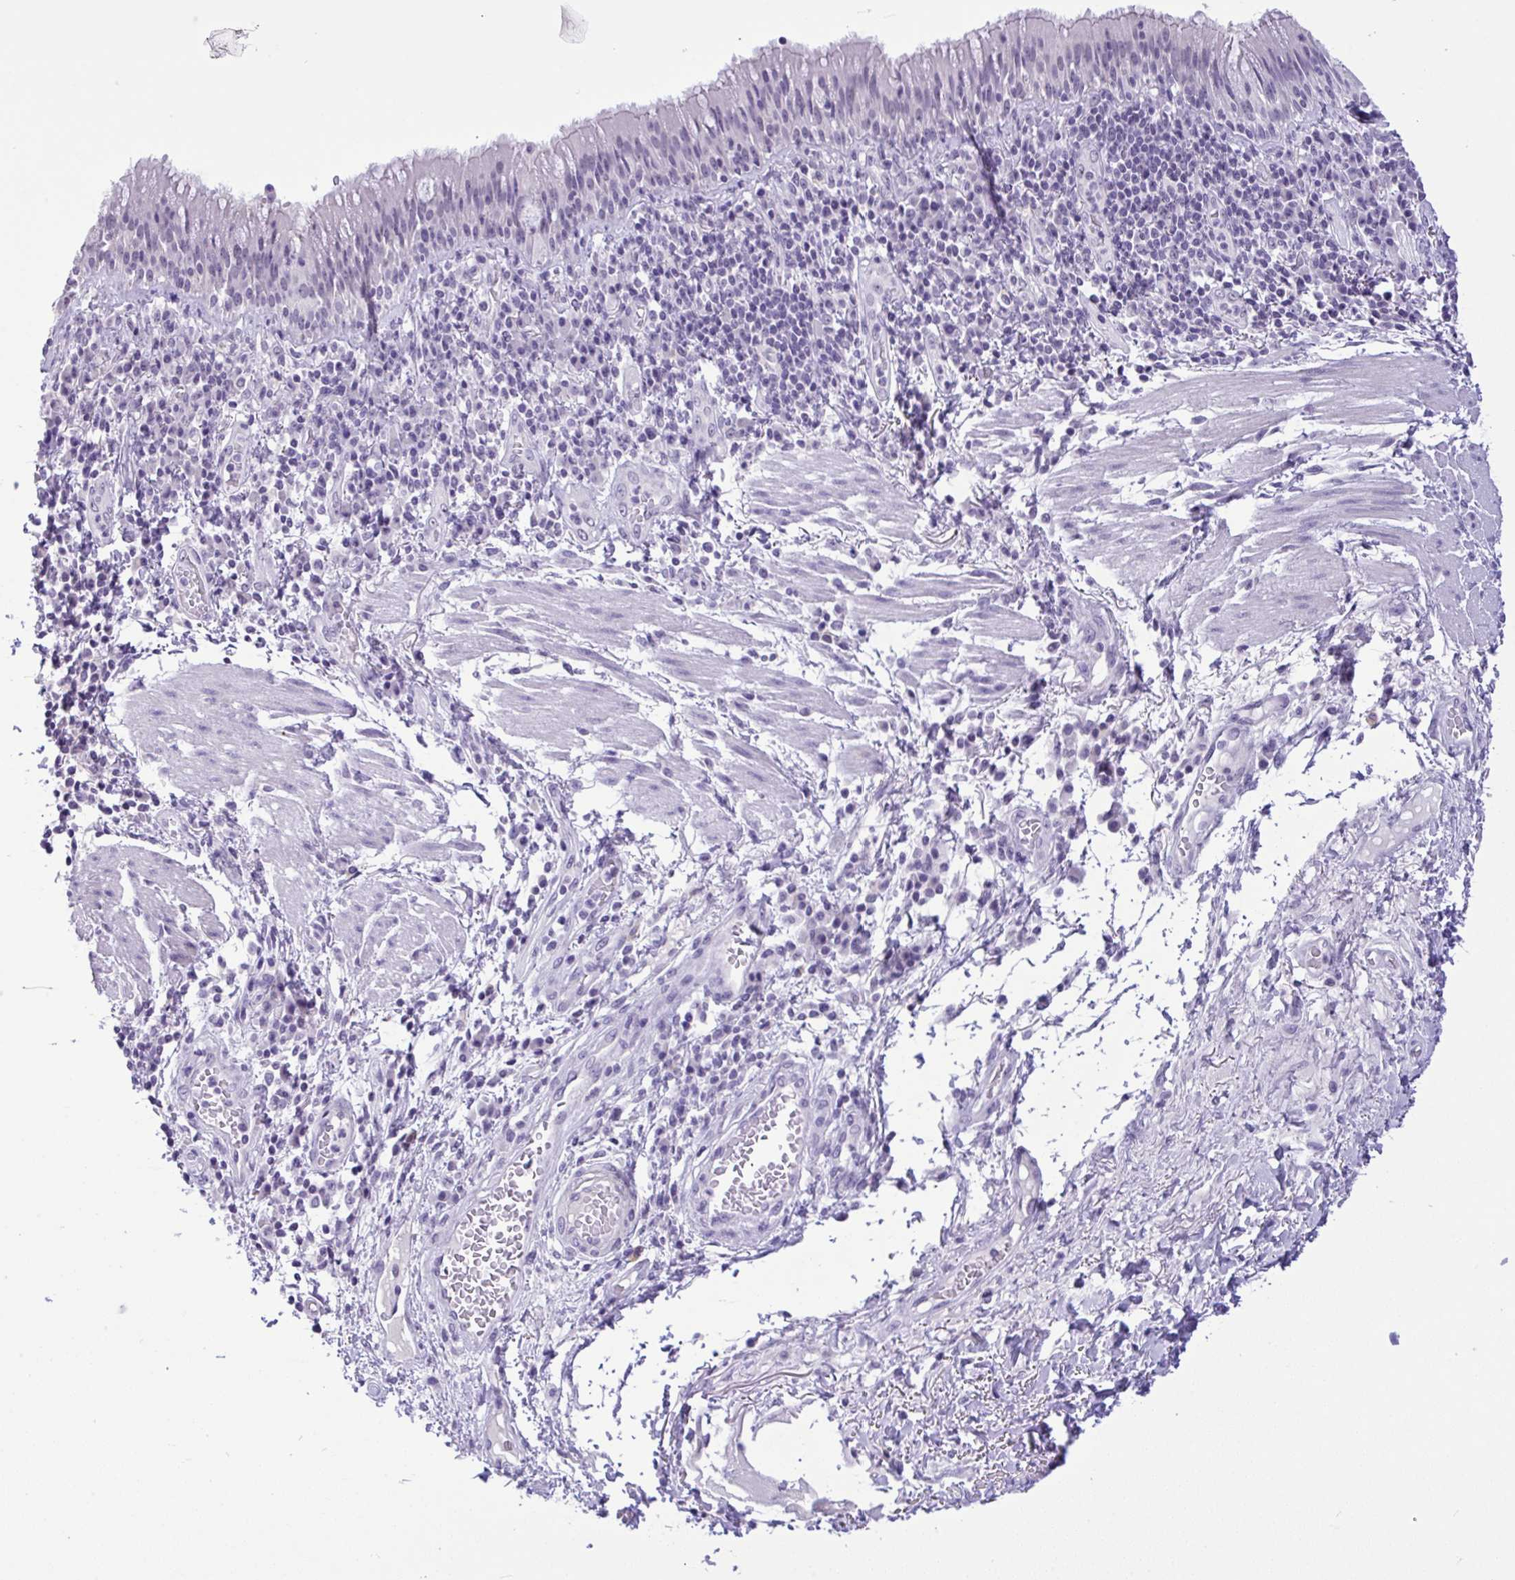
{"staining": {"intensity": "negative", "quantity": "none", "location": "none"}, "tissue": "bronchus", "cell_type": "Respiratory epithelial cells", "image_type": "normal", "snomed": [{"axis": "morphology", "description": "Normal tissue, NOS"}, {"axis": "topography", "description": "Cartilage tissue"}, {"axis": "topography", "description": "Bronchus"}], "caption": "Respiratory epithelial cells show no significant protein staining in unremarkable bronchus. The staining was performed using DAB to visualize the protein expression in brown, while the nuclei were stained in blue with hematoxylin (Magnification: 20x).", "gene": "YBX2", "patient": {"sex": "male", "age": 56}}